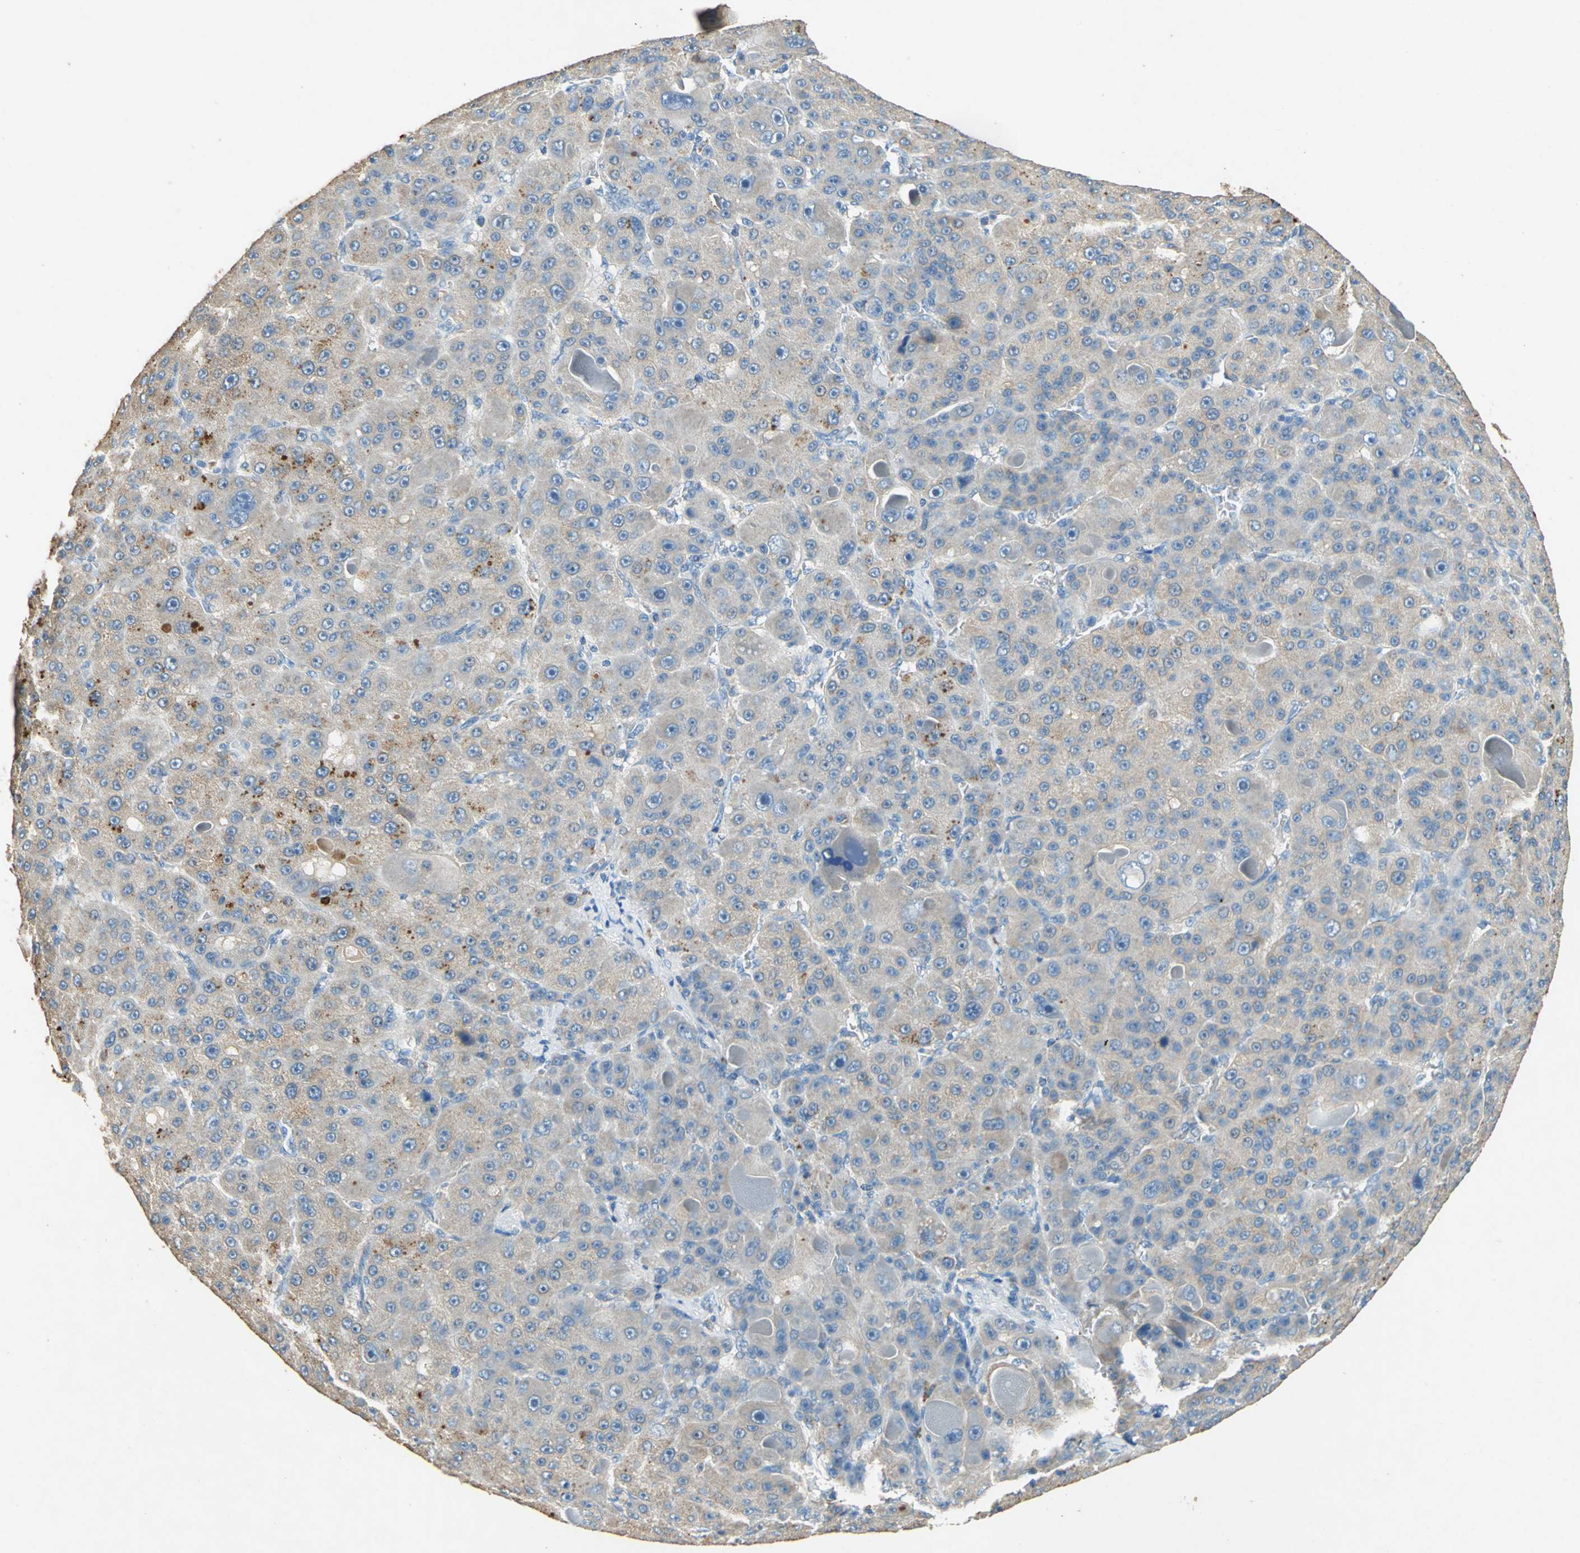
{"staining": {"intensity": "weak", "quantity": ">75%", "location": "cytoplasmic/membranous"}, "tissue": "liver cancer", "cell_type": "Tumor cells", "image_type": "cancer", "snomed": [{"axis": "morphology", "description": "Carcinoma, Hepatocellular, NOS"}, {"axis": "topography", "description": "Liver"}], "caption": "Immunohistochemistry micrograph of neoplastic tissue: liver hepatocellular carcinoma stained using immunohistochemistry (IHC) exhibits low levels of weak protein expression localized specifically in the cytoplasmic/membranous of tumor cells, appearing as a cytoplasmic/membranous brown color.", "gene": "ADAMTS5", "patient": {"sex": "male", "age": 76}}